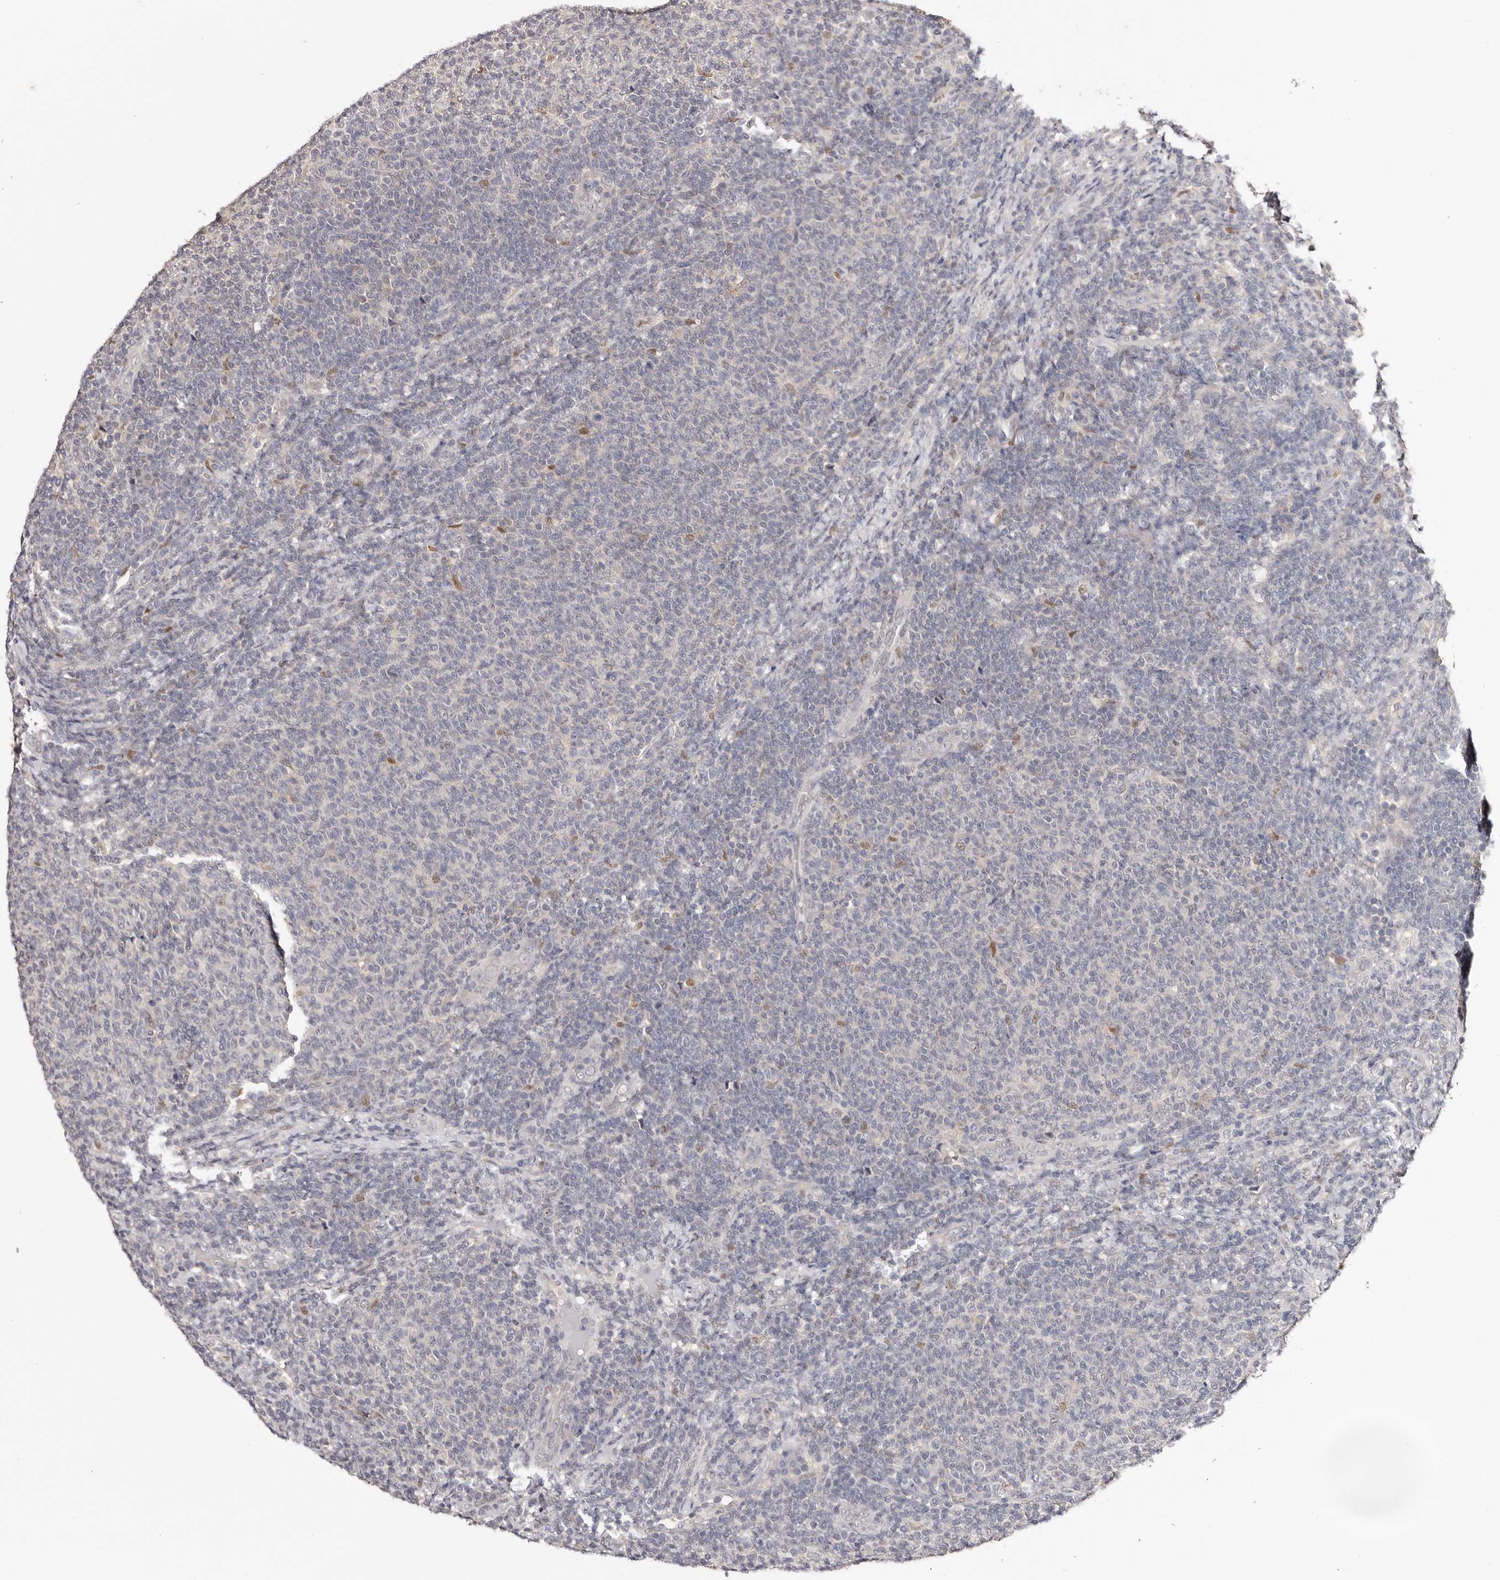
{"staining": {"intensity": "negative", "quantity": "none", "location": "none"}, "tissue": "lymphoma", "cell_type": "Tumor cells", "image_type": "cancer", "snomed": [{"axis": "morphology", "description": "Malignant lymphoma, non-Hodgkin's type, Low grade"}, {"axis": "topography", "description": "Lymph node"}], "caption": "The micrograph displays no staining of tumor cells in lymphoma.", "gene": "TYW3", "patient": {"sex": "male", "age": 66}}